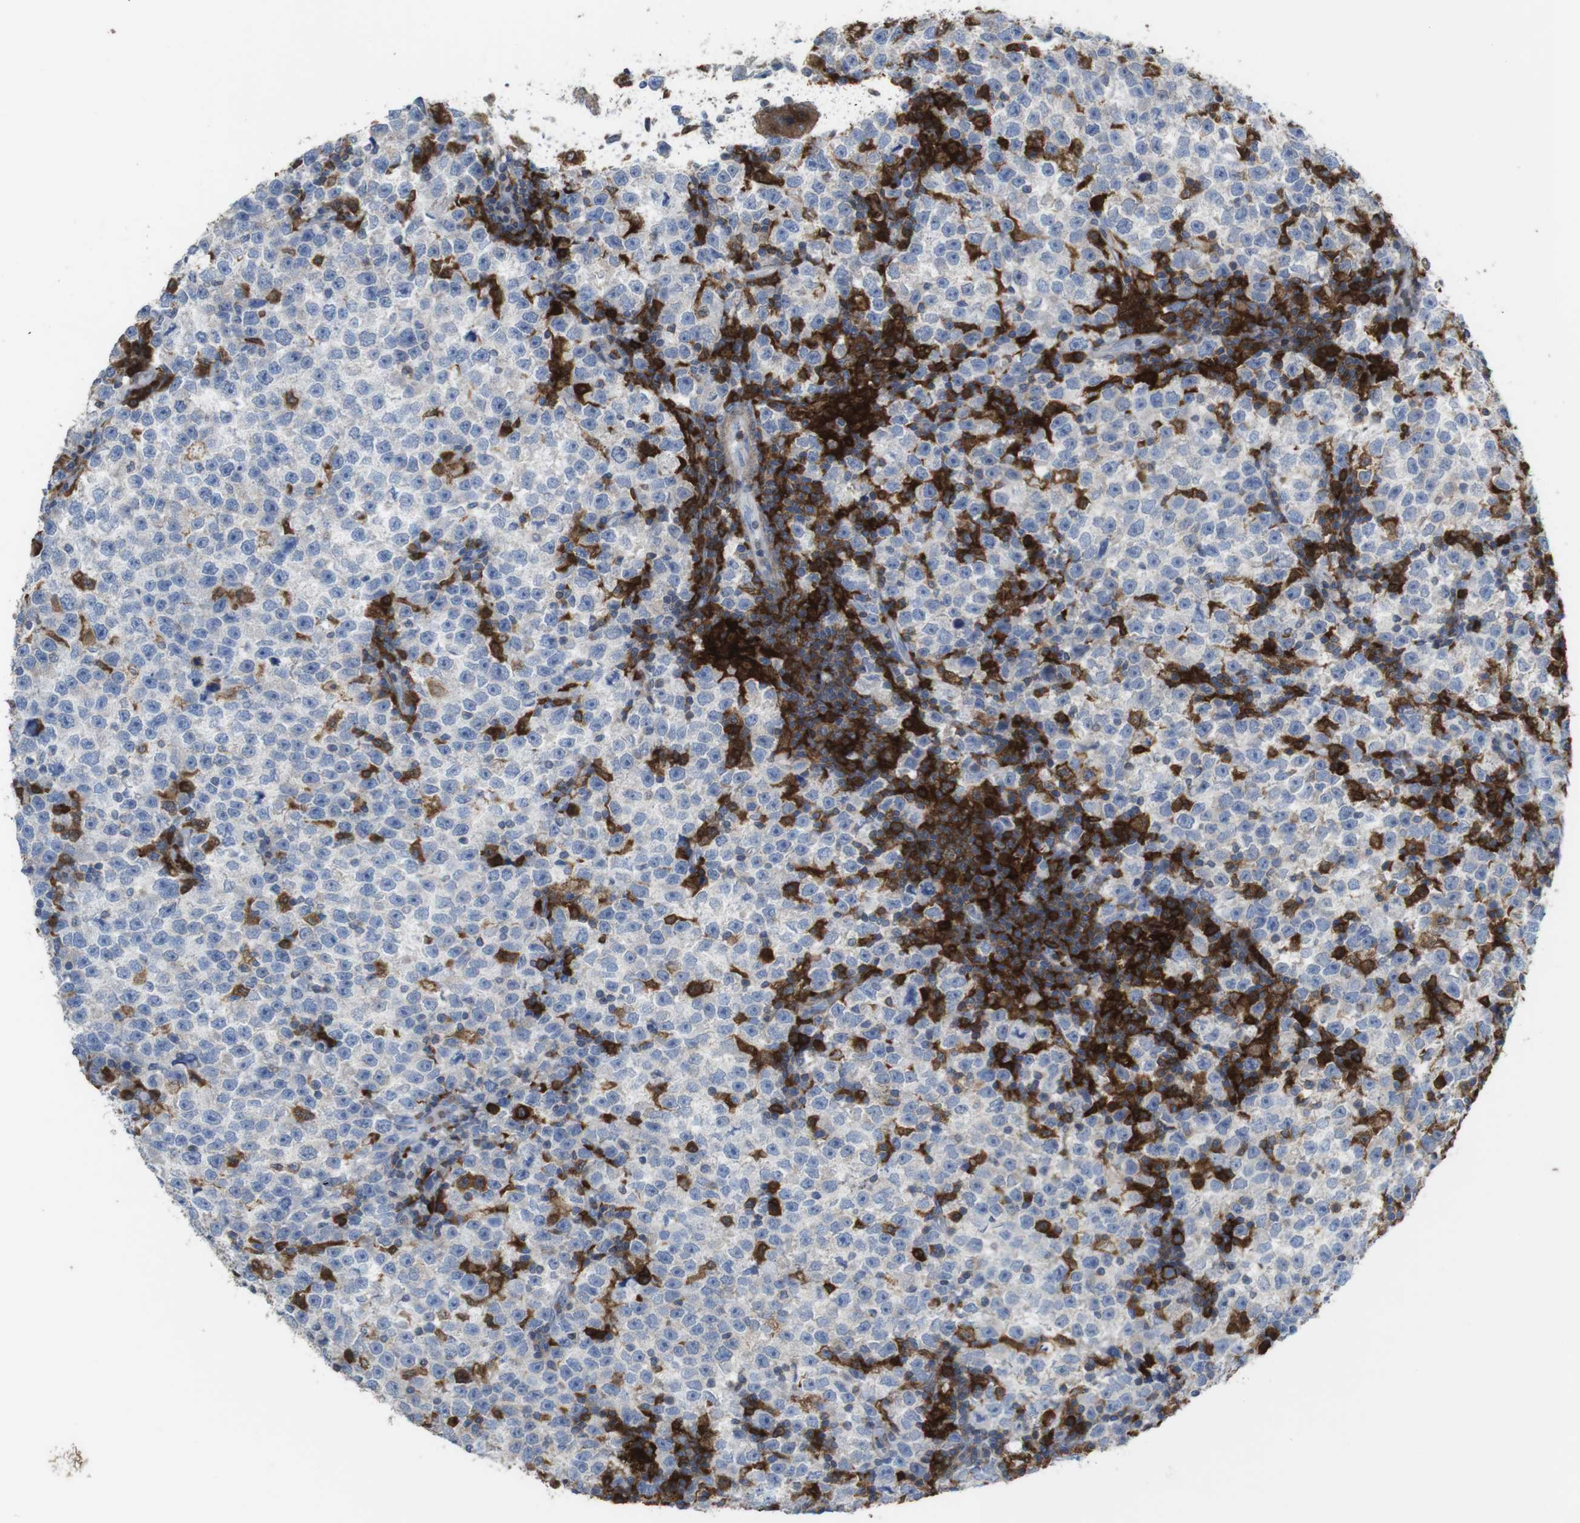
{"staining": {"intensity": "negative", "quantity": "none", "location": "none"}, "tissue": "testis cancer", "cell_type": "Tumor cells", "image_type": "cancer", "snomed": [{"axis": "morphology", "description": "Seminoma, NOS"}, {"axis": "topography", "description": "Testis"}], "caption": "DAB immunohistochemical staining of testis cancer (seminoma) shows no significant positivity in tumor cells.", "gene": "PRKCD", "patient": {"sex": "male", "age": 43}}